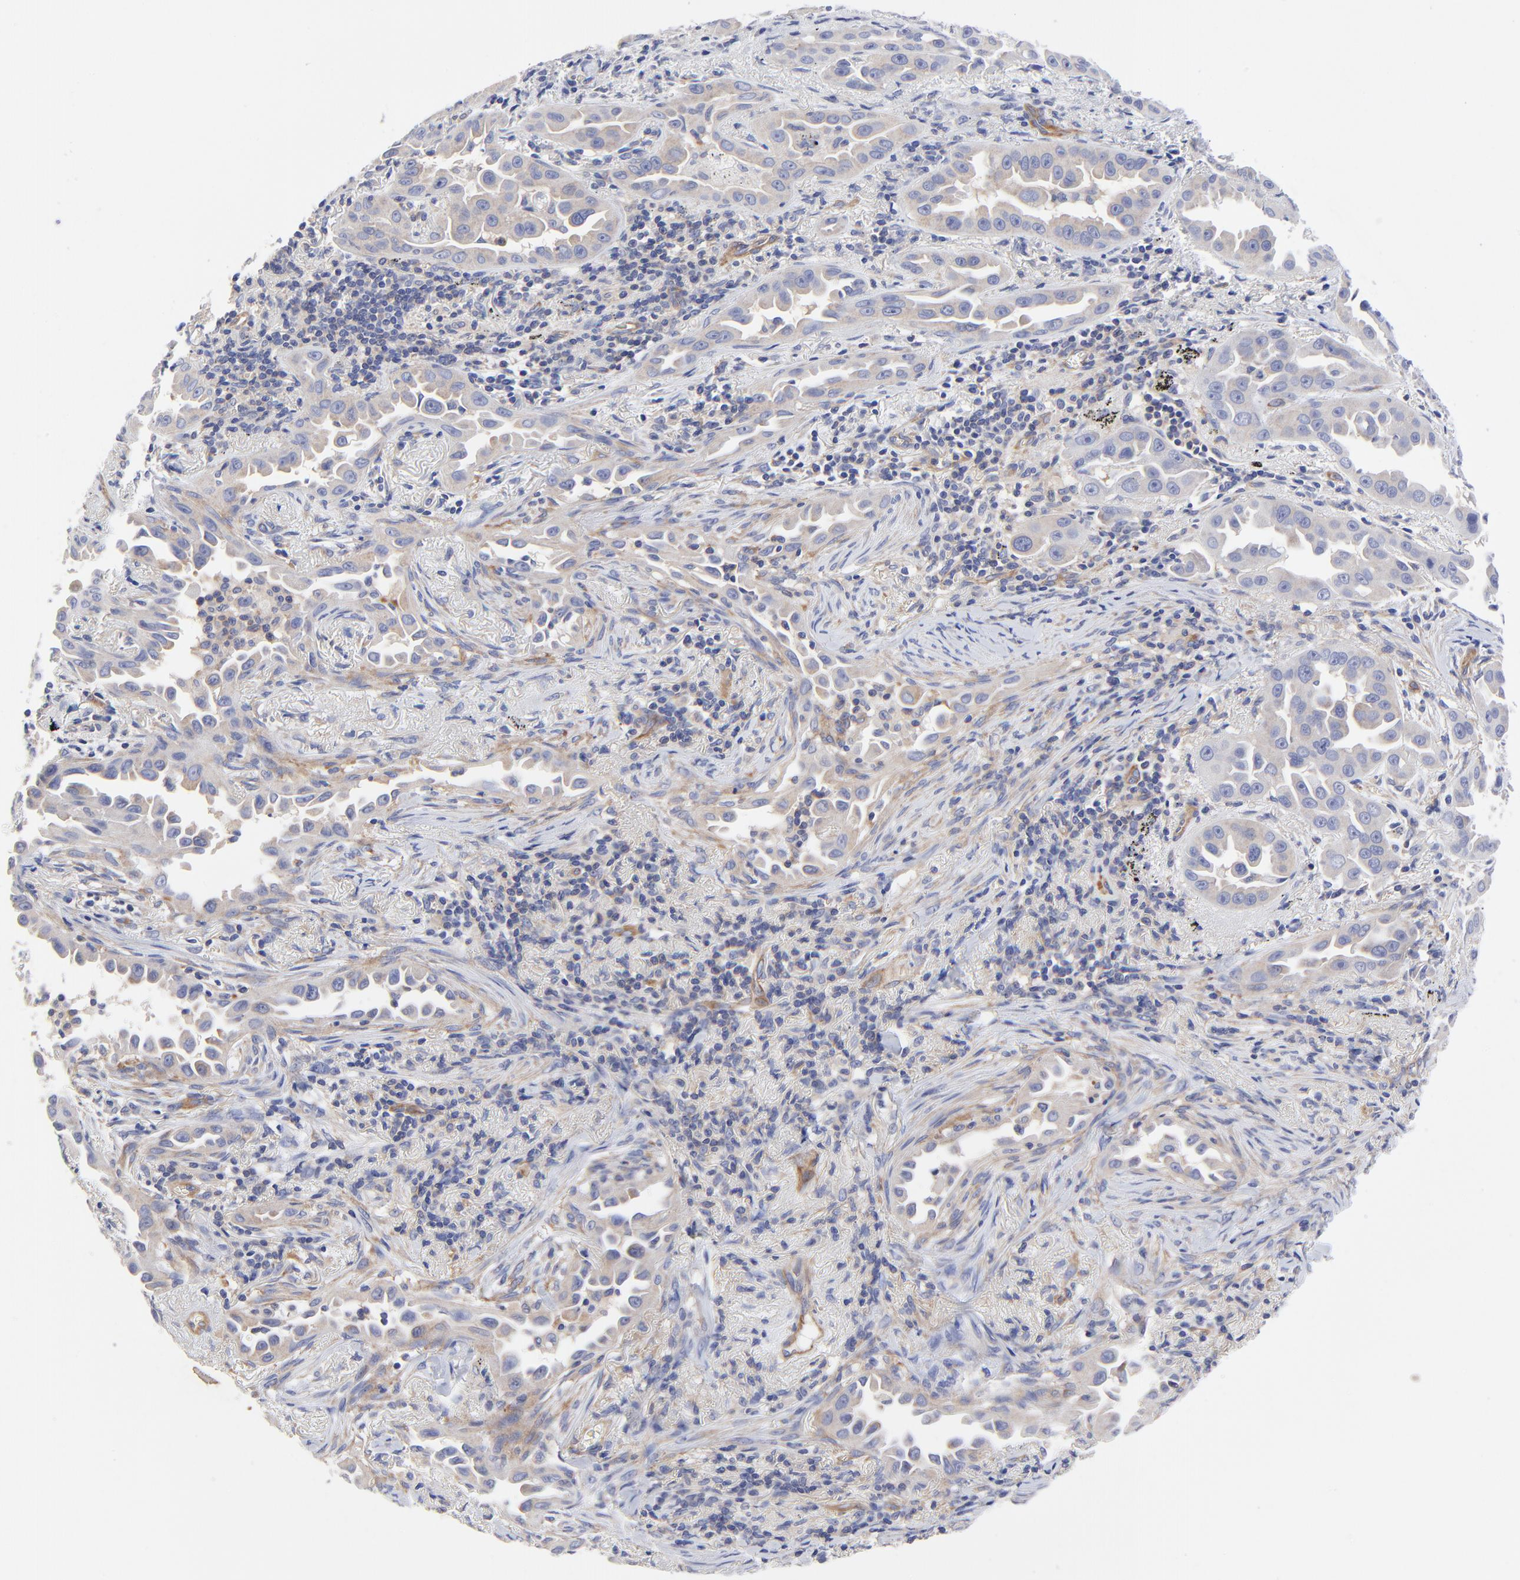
{"staining": {"intensity": "moderate", "quantity": "25%-75%", "location": "cytoplasmic/membranous"}, "tissue": "lung cancer", "cell_type": "Tumor cells", "image_type": "cancer", "snomed": [{"axis": "morphology", "description": "Normal tissue, NOS"}, {"axis": "morphology", "description": "Adenocarcinoma, NOS"}, {"axis": "topography", "description": "Bronchus"}], "caption": "Lung cancer (adenocarcinoma) stained for a protein (brown) demonstrates moderate cytoplasmic/membranous positive positivity in about 25%-75% of tumor cells.", "gene": "SULF2", "patient": {"sex": "male", "age": 68}}